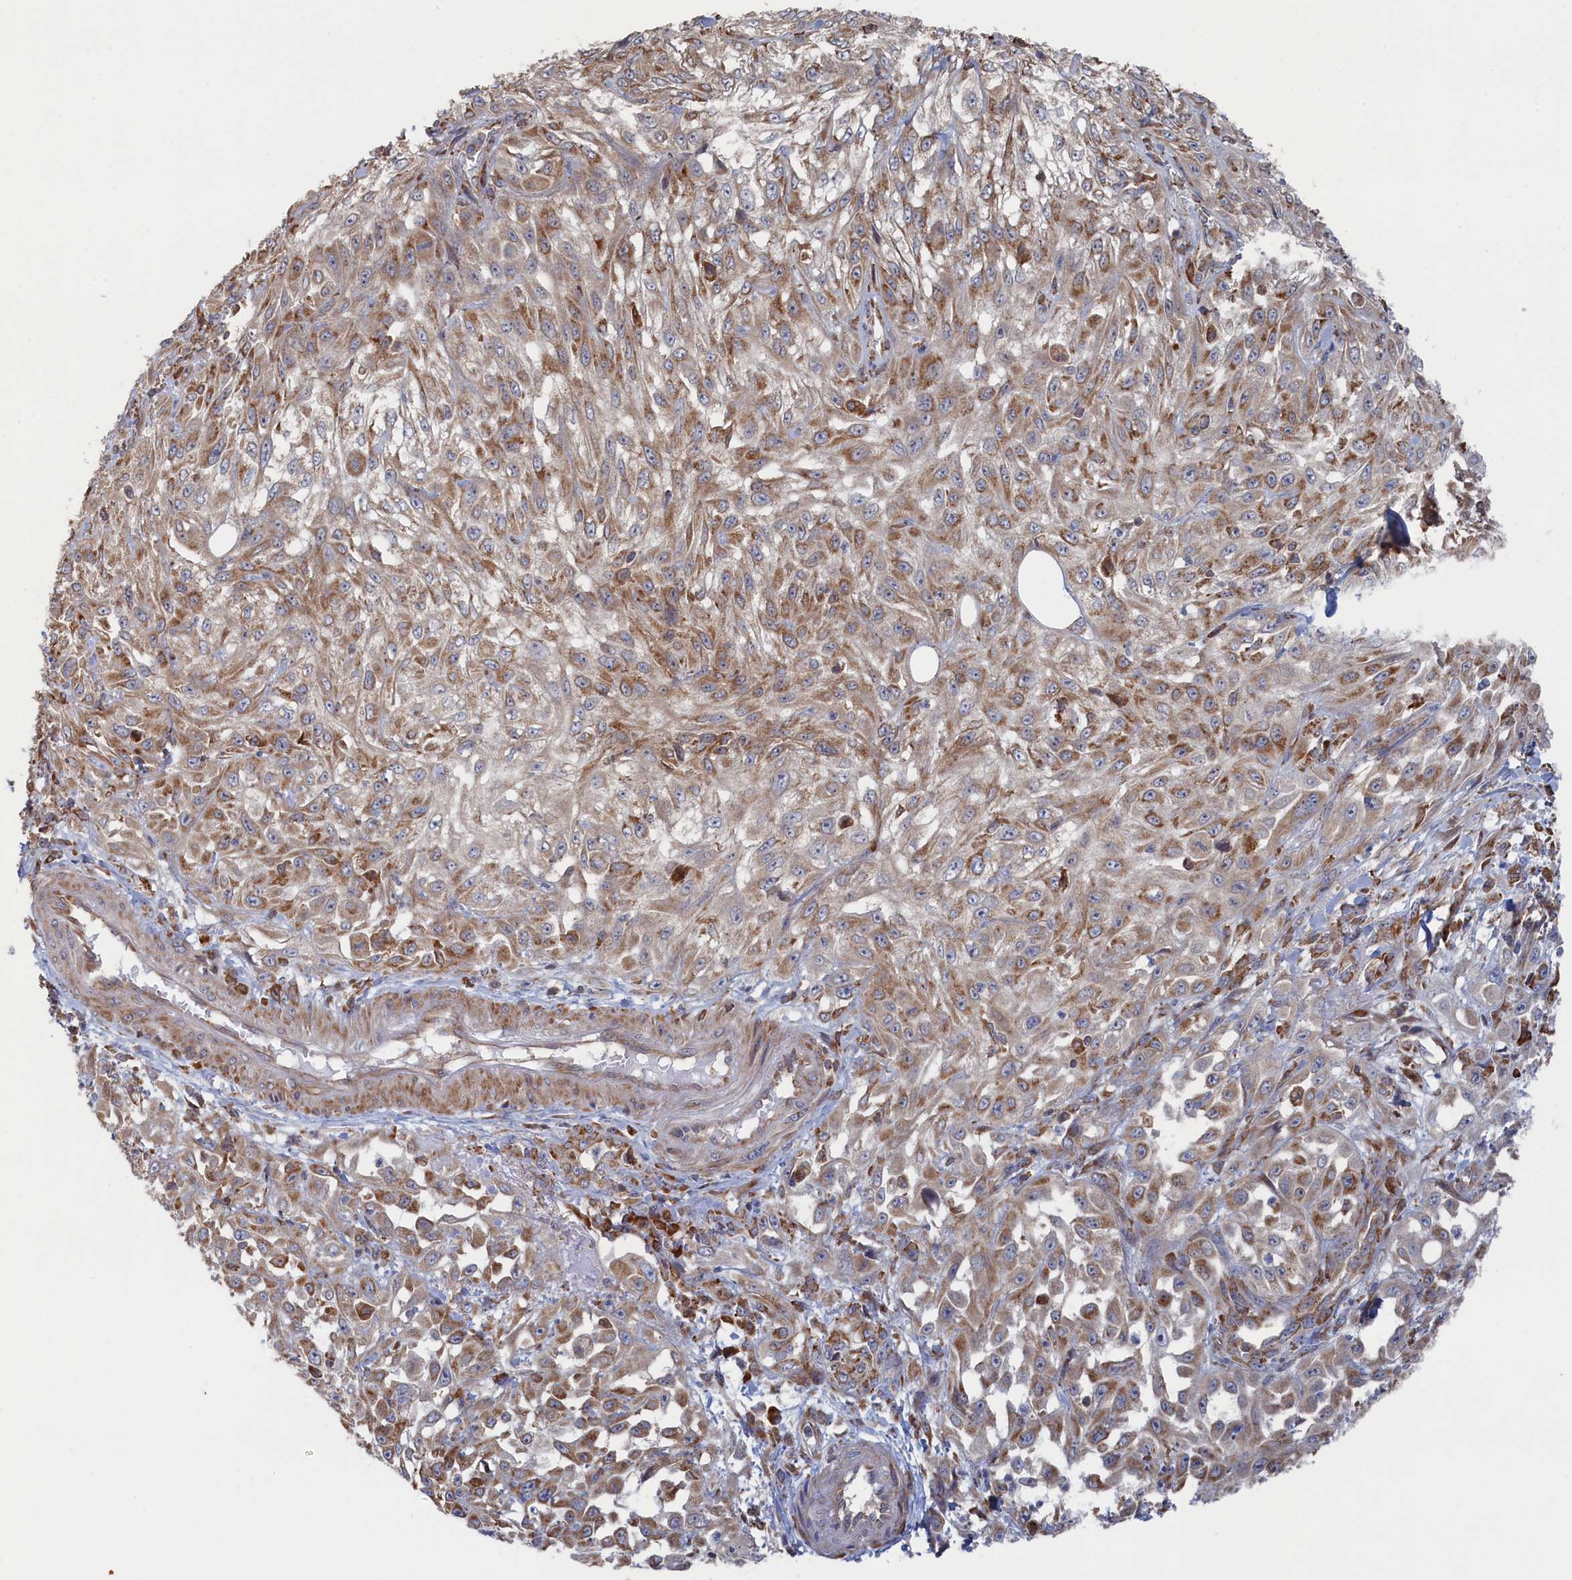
{"staining": {"intensity": "moderate", "quantity": ">75%", "location": "cytoplasmic/membranous"}, "tissue": "skin cancer", "cell_type": "Tumor cells", "image_type": "cancer", "snomed": [{"axis": "morphology", "description": "Squamous cell carcinoma, NOS"}, {"axis": "morphology", "description": "Squamous cell carcinoma, metastatic, NOS"}, {"axis": "topography", "description": "Skin"}, {"axis": "topography", "description": "Lymph node"}], "caption": "Skin metastatic squamous cell carcinoma stained for a protein (brown) demonstrates moderate cytoplasmic/membranous positive staining in about >75% of tumor cells.", "gene": "BPIFB6", "patient": {"sex": "male", "age": 75}}